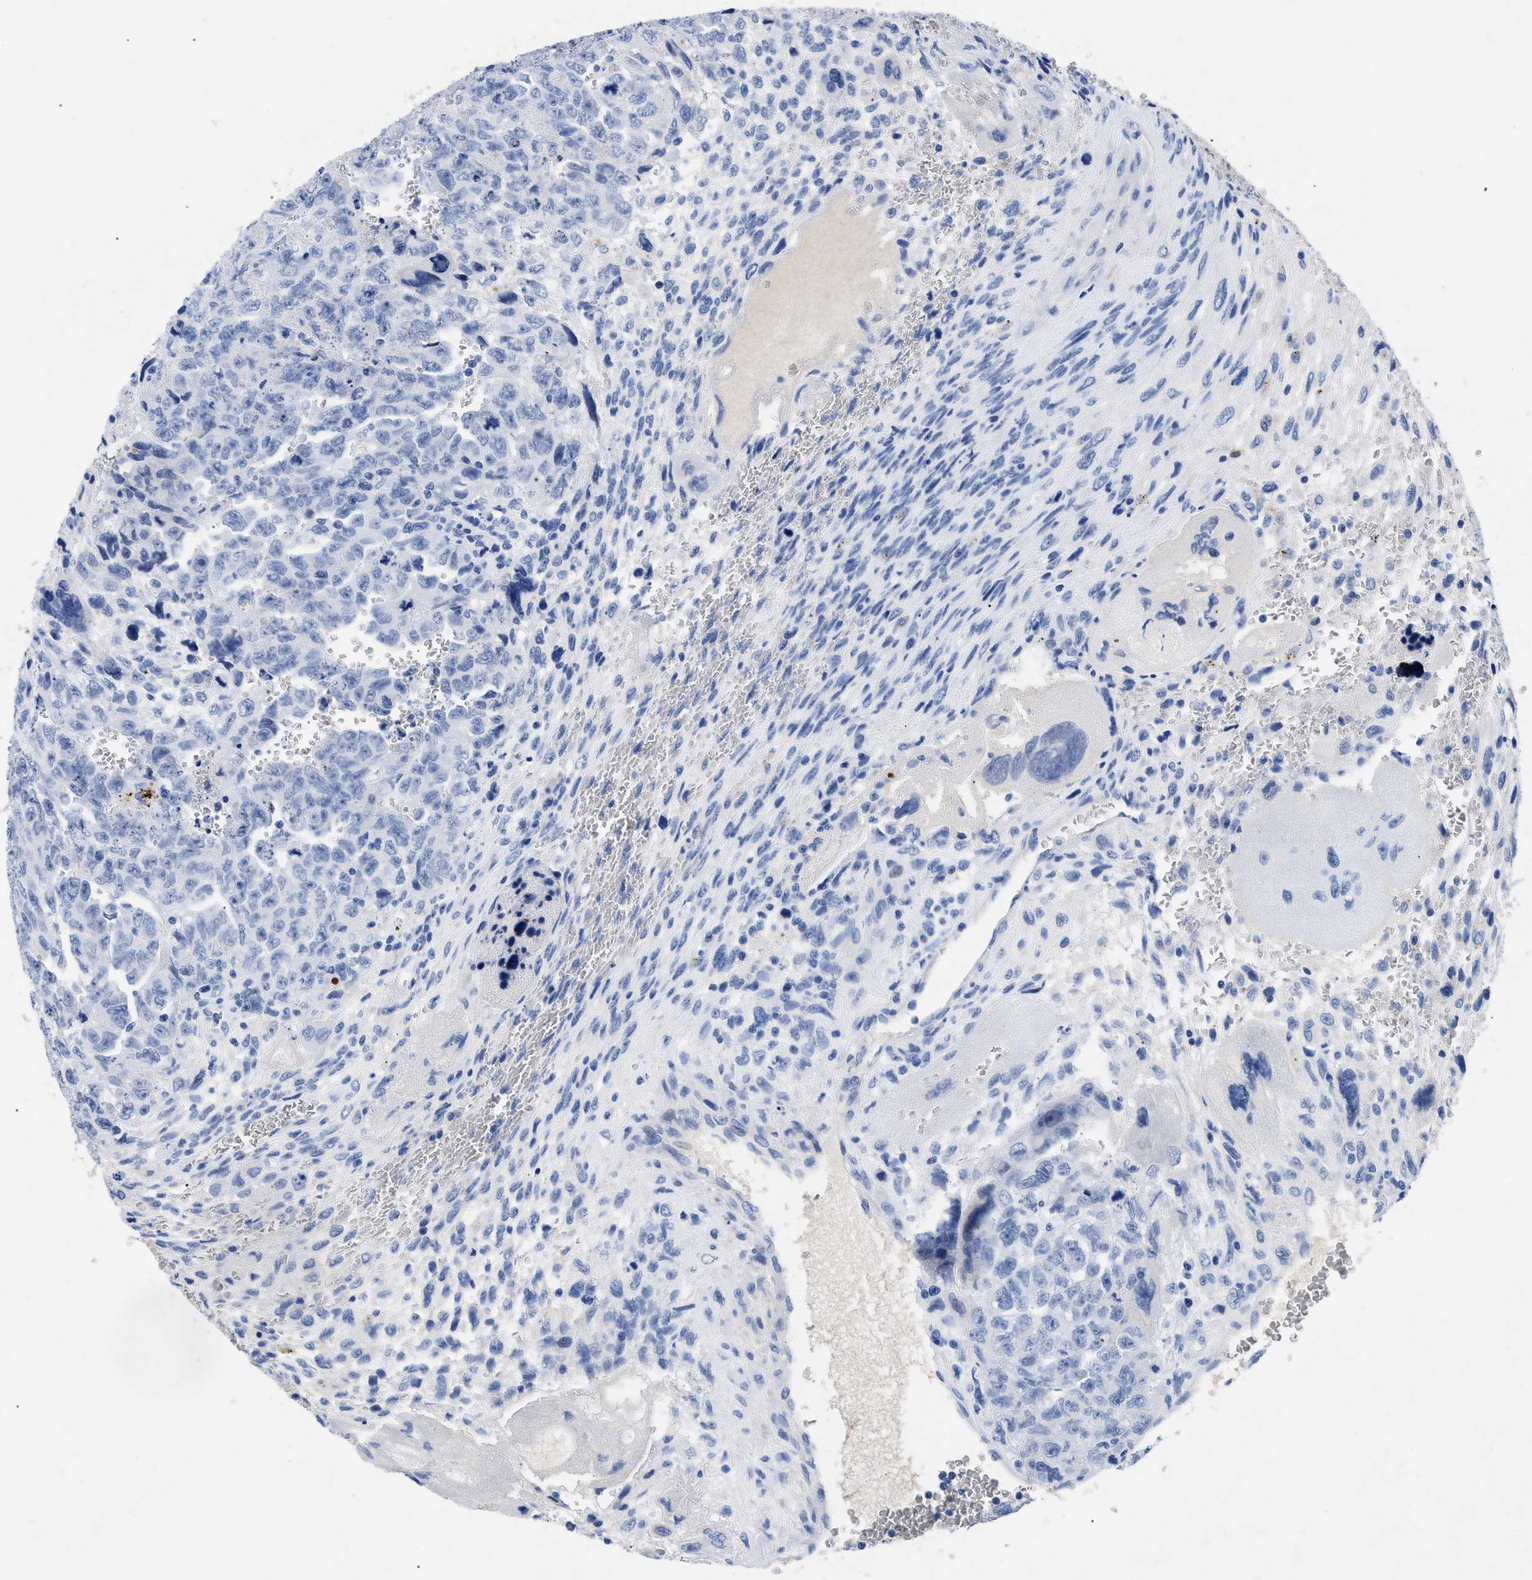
{"staining": {"intensity": "negative", "quantity": "none", "location": "none"}, "tissue": "testis cancer", "cell_type": "Tumor cells", "image_type": "cancer", "snomed": [{"axis": "morphology", "description": "Carcinoma, Embryonal, NOS"}, {"axis": "topography", "description": "Testis"}], "caption": "Human testis embryonal carcinoma stained for a protein using immunohistochemistry (IHC) shows no positivity in tumor cells.", "gene": "TMEM68", "patient": {"sex": "male", "age": 28}}